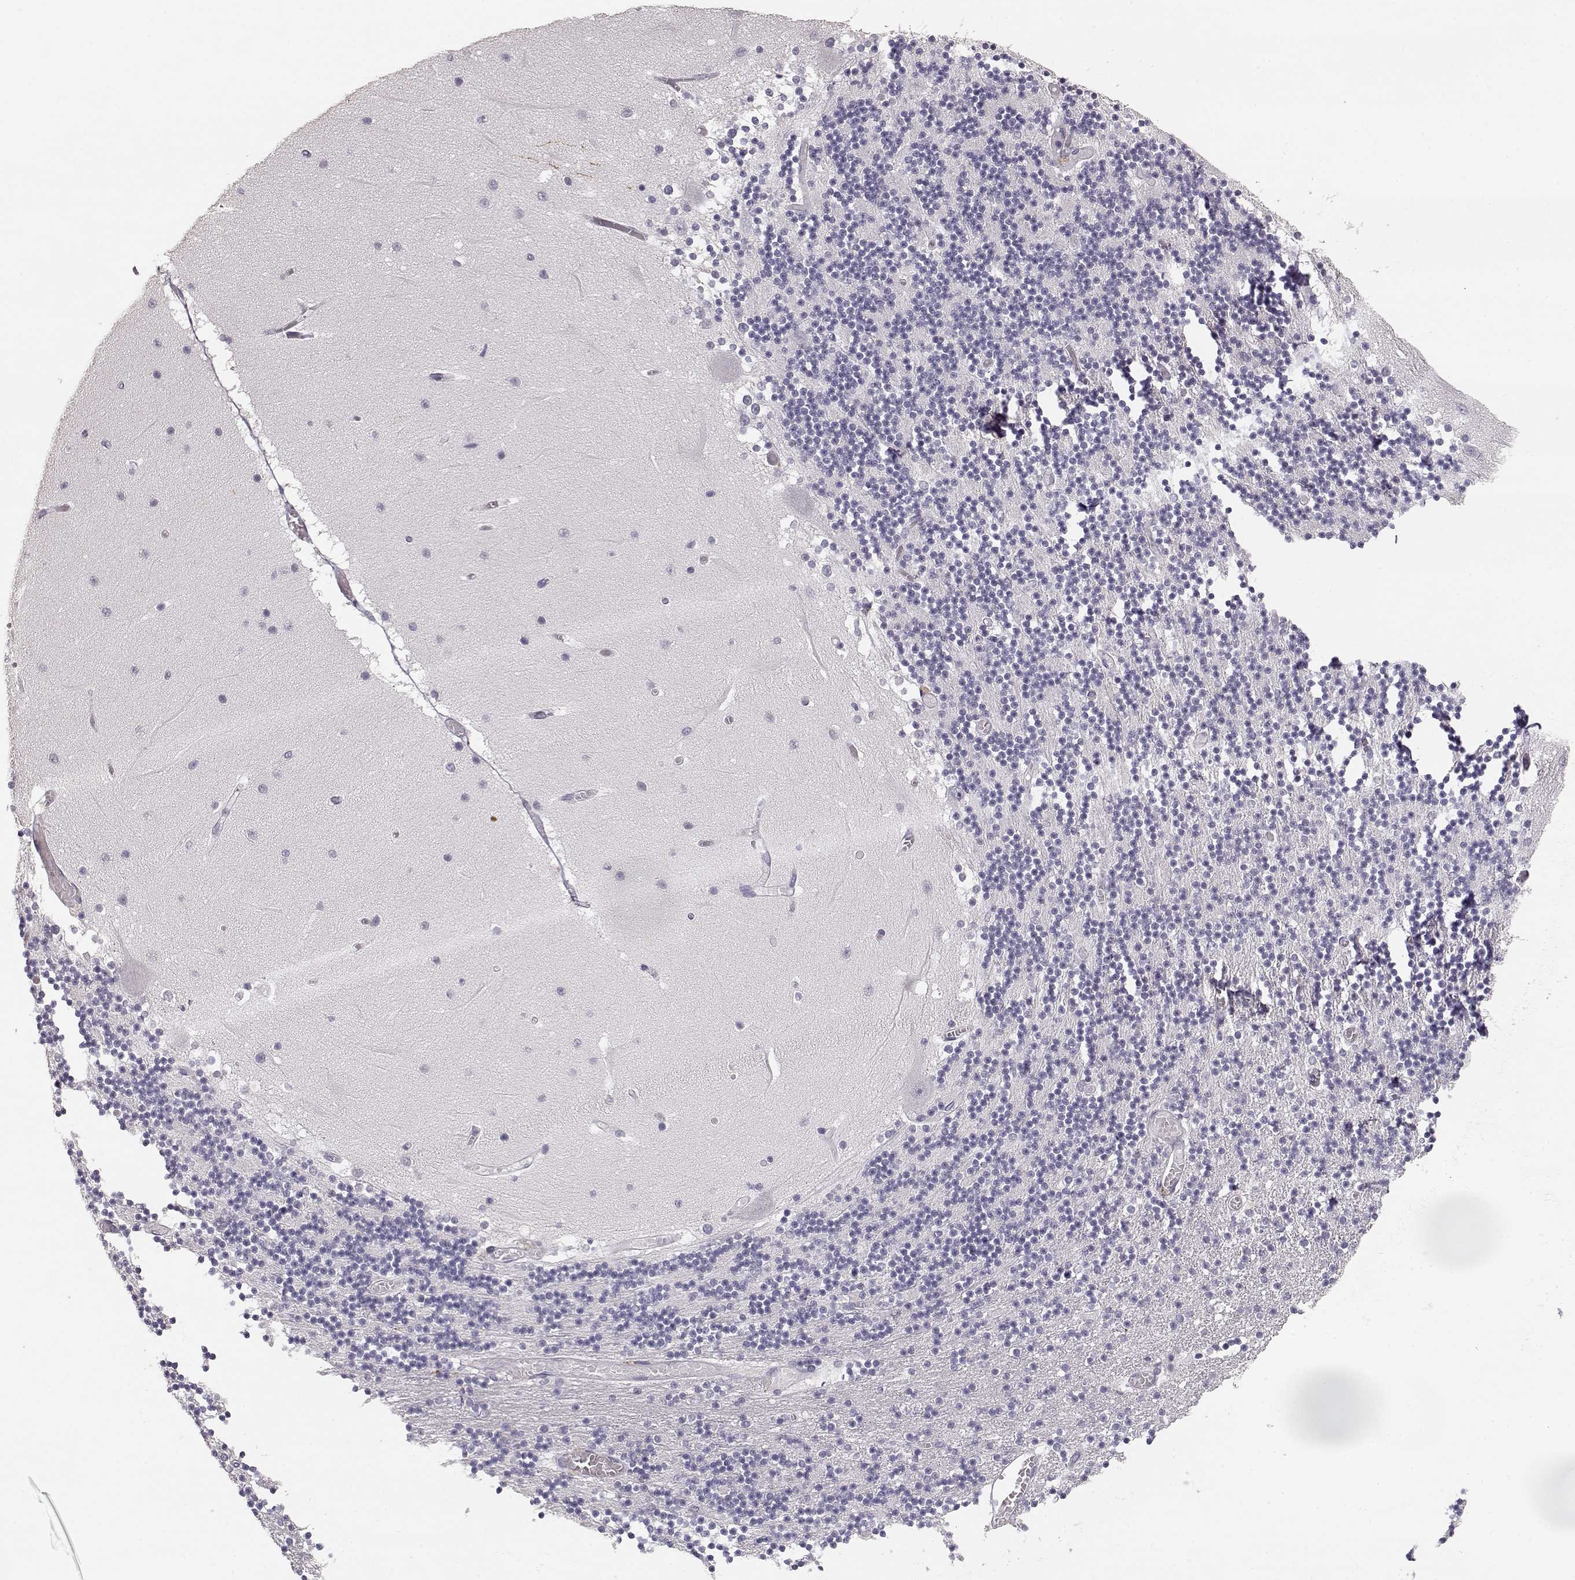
{"staining": {"intensity": "negative", "quantity": "none", "location": "none"}, "tissue": "cerebellum", "cell_type": "Cells in granular layer", "image_type": "normal", "snomed": [{"axis": "morphology", "description": "Normal tissue, NOS"}, {"axis": "topography", "description": "Cerebellum"}], "caption": "The immunohistochemistry (IHC) histopathology image has no significant expression in cells in granular layer of cerebellum.", "gene": "TPH2", "patient": {"sex": "female", "age": 28}}